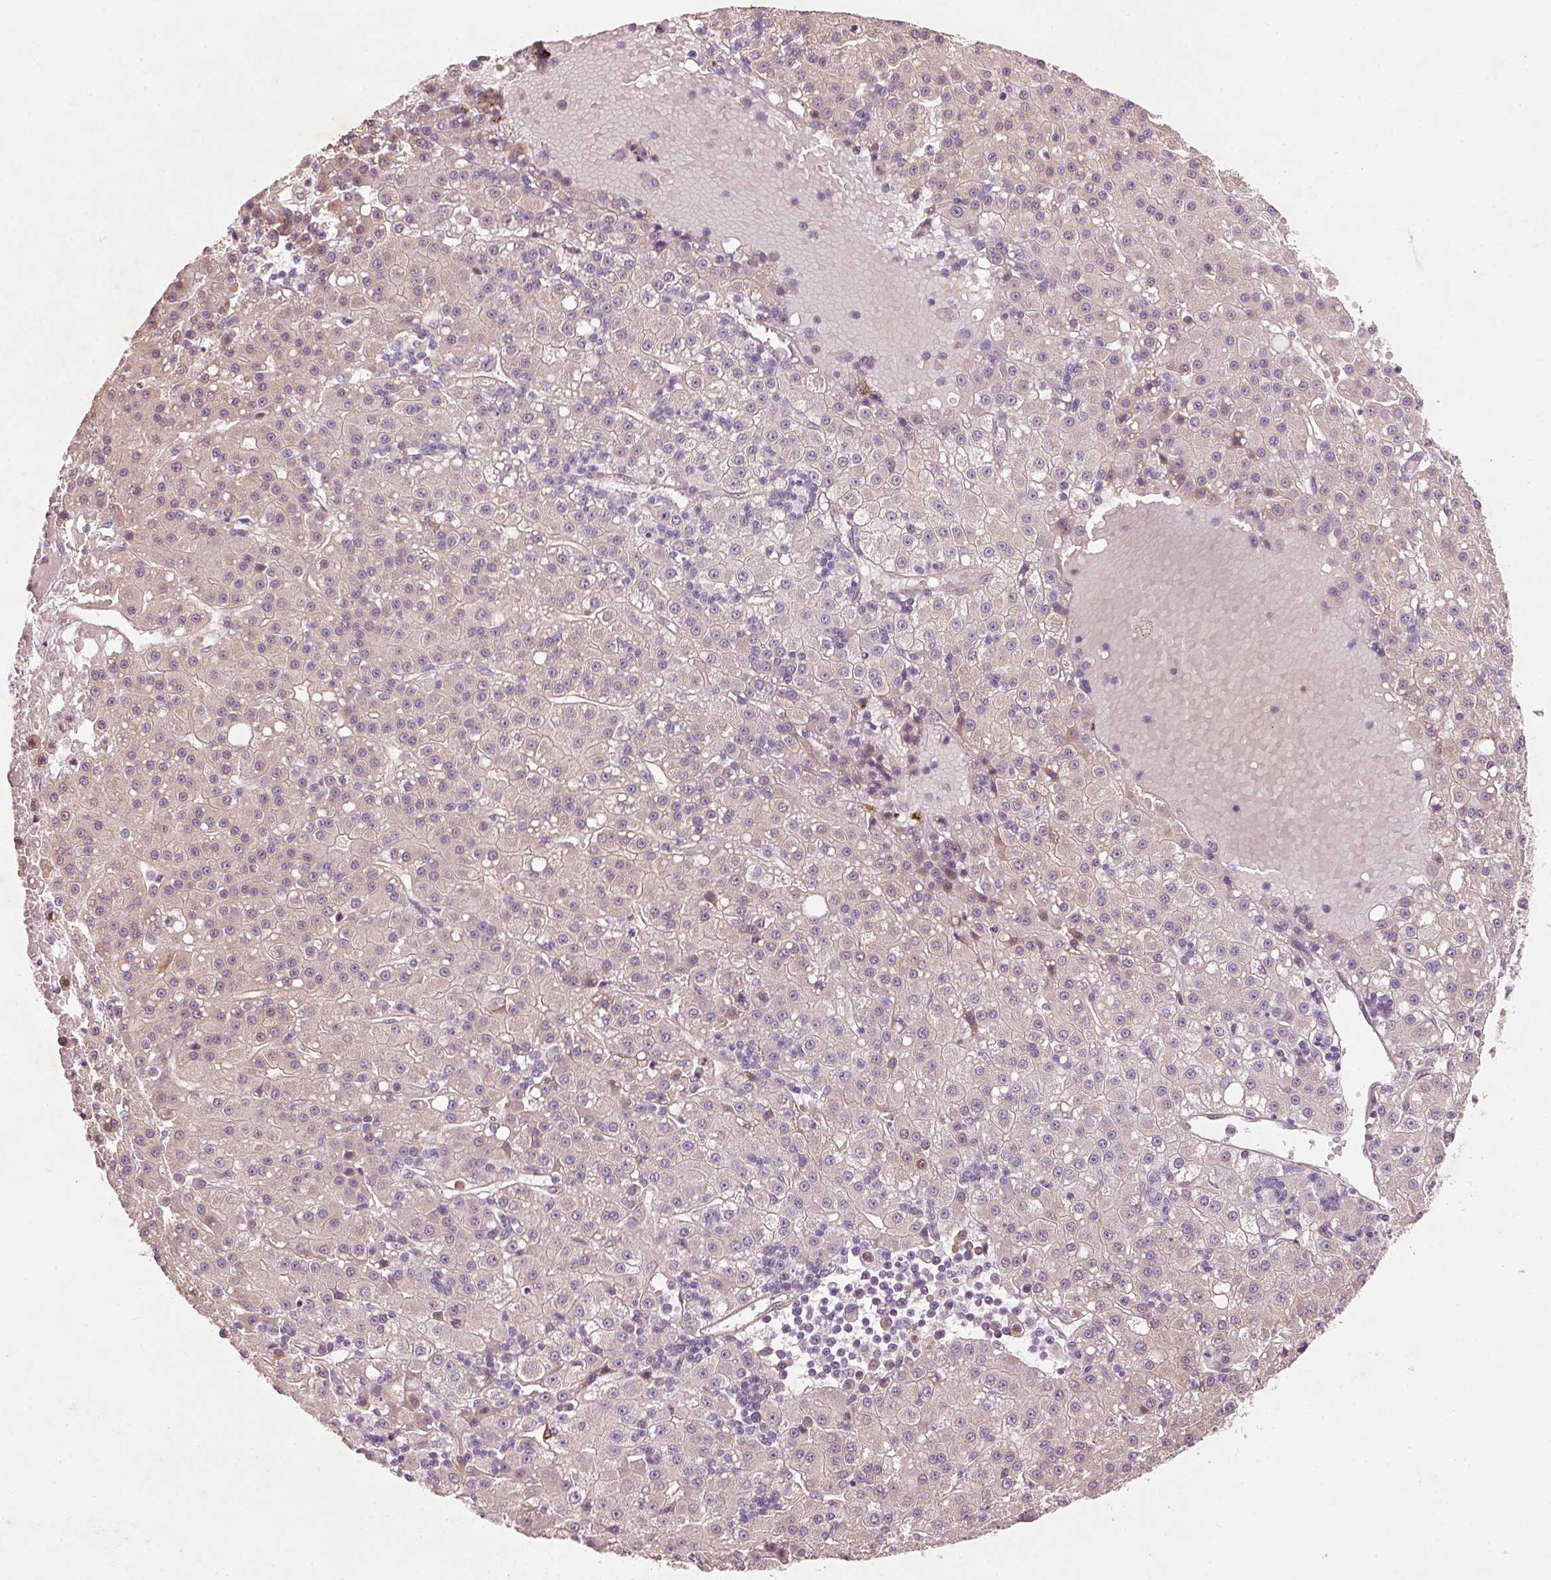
{"staining": {"intensity": "negative", "quantity": "none", "location": "none"}, "tissue": "liver cancer", "cell_type": "Tumor cells", "image_type": "cancer", "snomed": [{"axis": "morphology", "description": "Carcinoma, Hepatocellular, NOS"}, {"axis": "topography", "description": "Liver"}], "caption": "The IHC micrograph has no significant expression in tumor cells of liver hepatocellular carcinoma tissue.", "gene": "RGL2", "patient": {"sex": "male", "age": 76}}